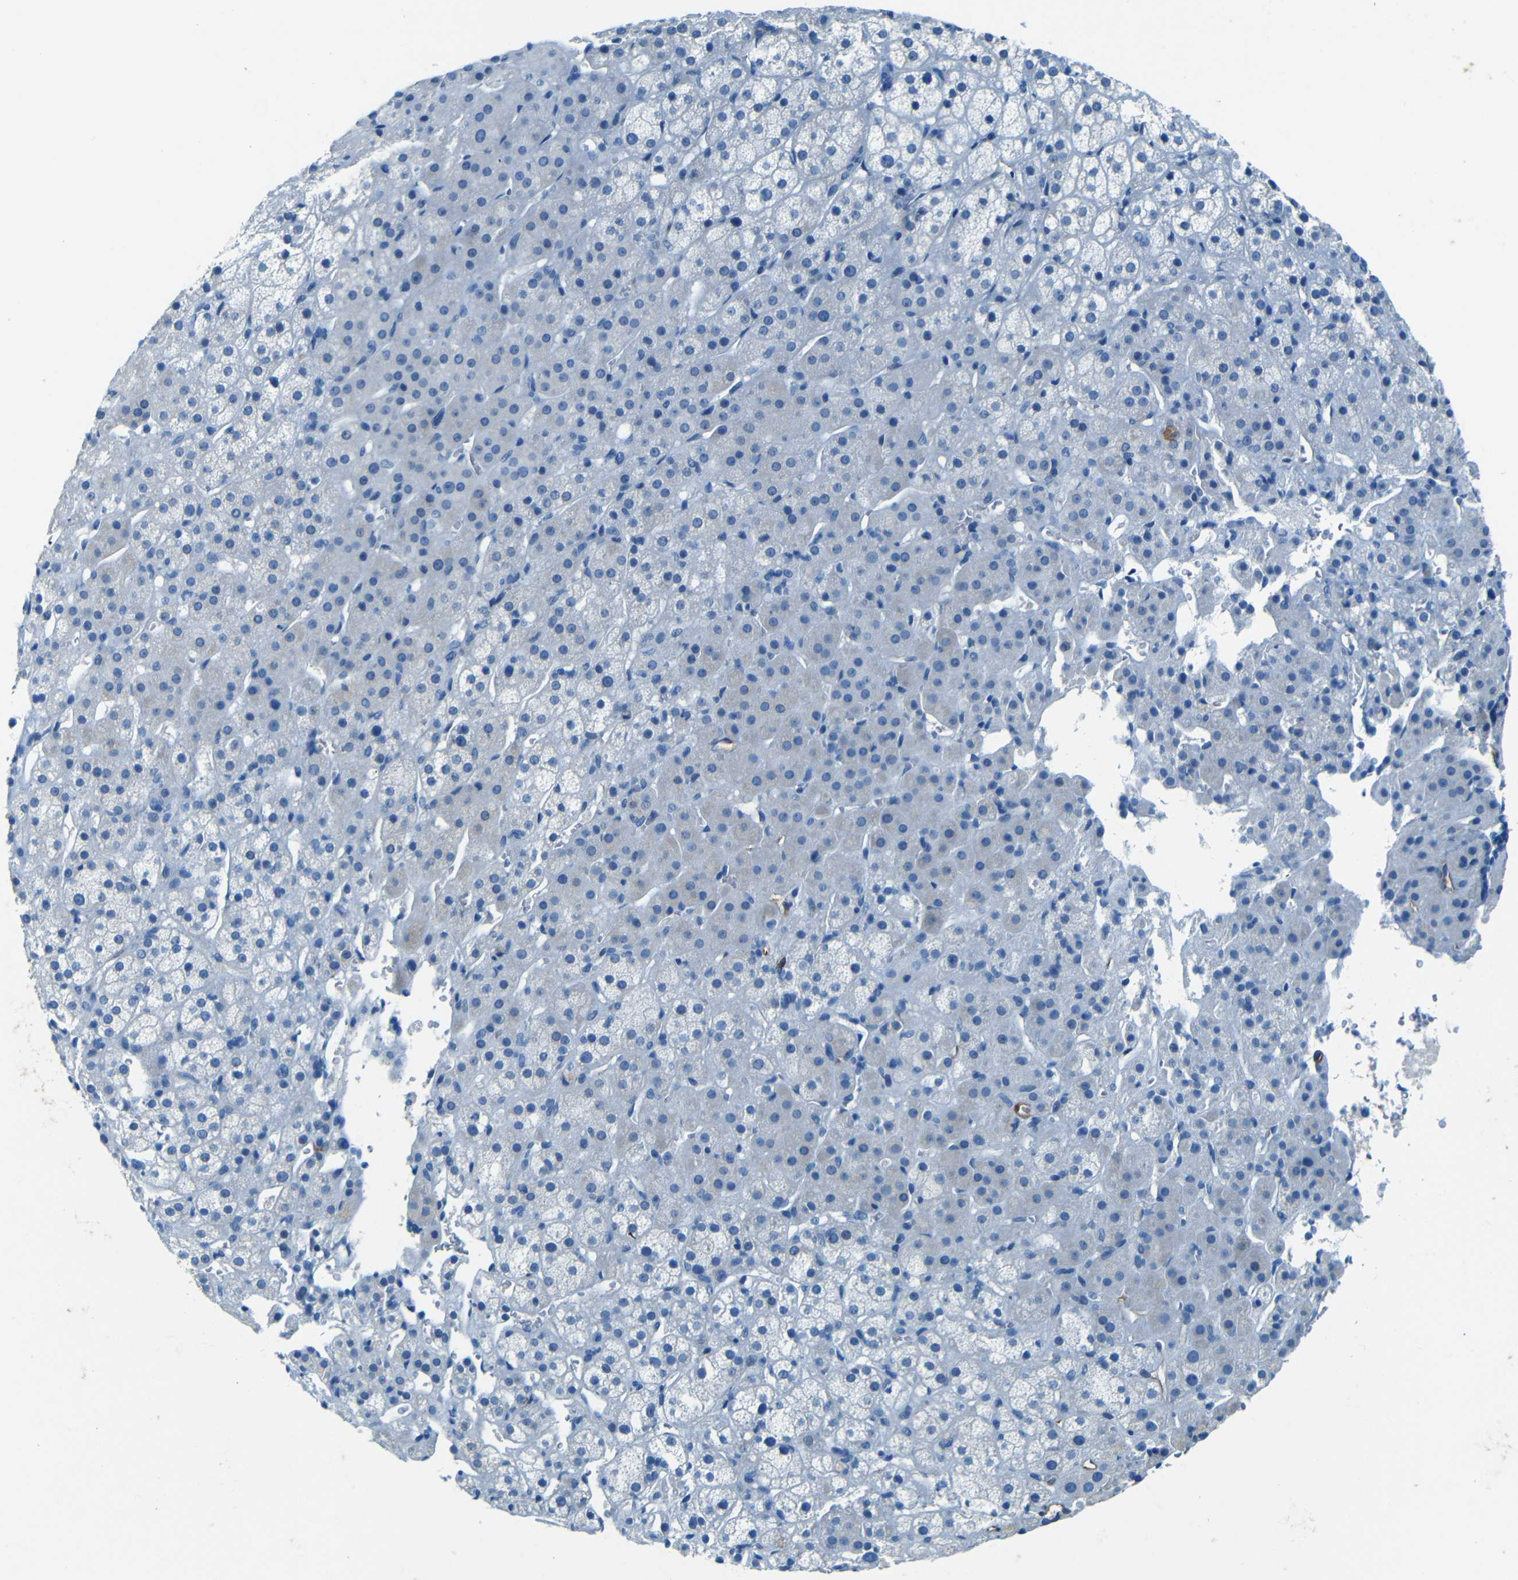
{"staining": {"intensity": "negative", "quantity": "none", "location": "none"}, "tissue": "adrenal gland", "cell_type": "Glandular cells", "image_type": "normal", "snomed": [{"axis": "morphology", "description": "Normal tissue, NOS"}, {"axis": "topography", "description": "Adrenal gland"}], "caption": "Human adrenal gland stained for a protein using immunohistochemistry exhibits no expression in glandular cells.", "gene": "MAP2", "patient": {"sex": "female", "age": 57}}